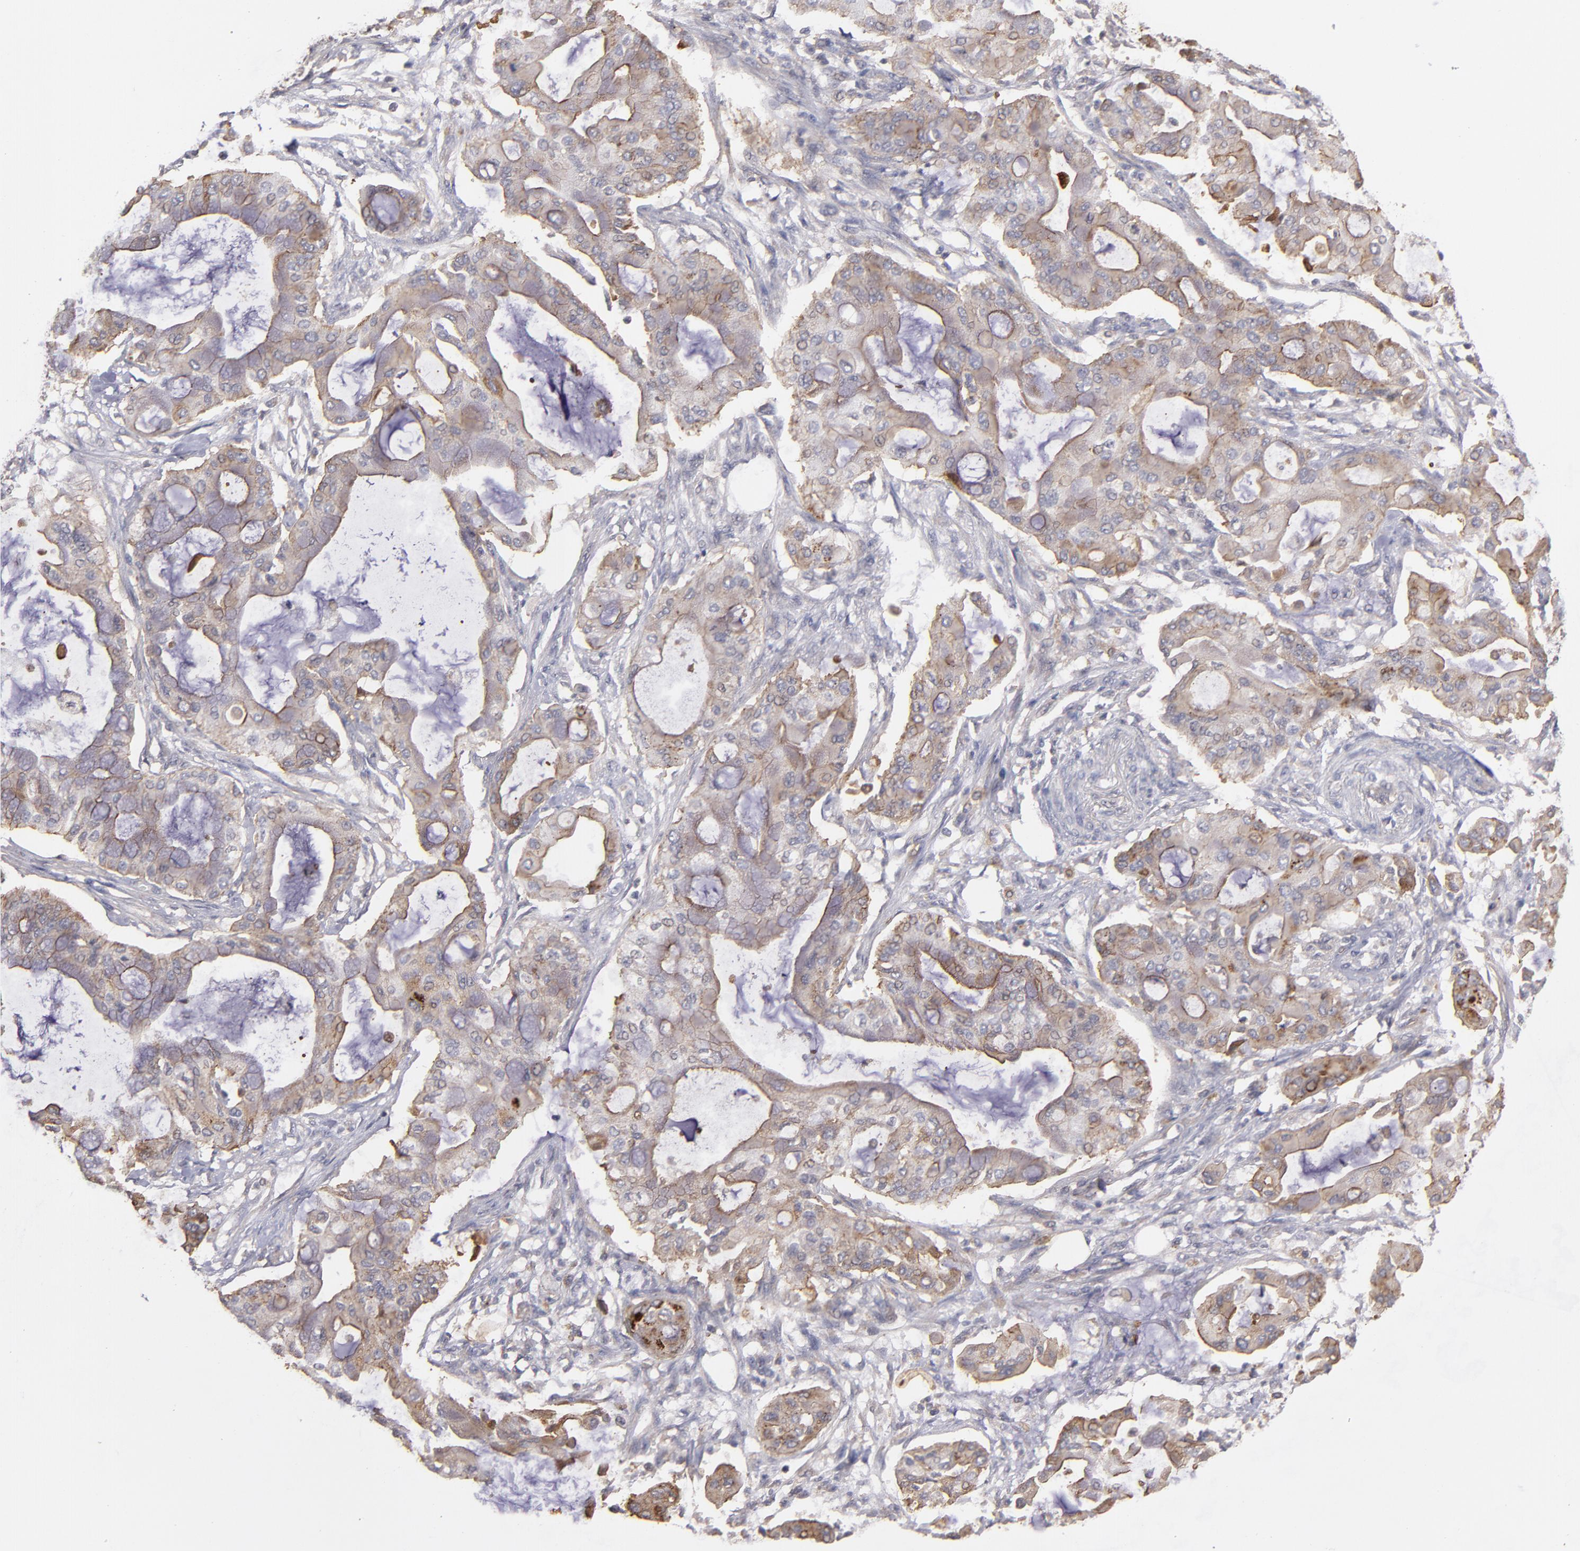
{"staining": {"intensity": "weak", "quantity": ">75%", "location": "cytoplasmic/membranous"}, "tissue": "pancreatic cancer", "cell_type": "Tumor cells", "image_type": "cancer", "snomed": [{"axis": "morphology", "description": "Adenocarcinoma, NOS"}, {"axis": "morphology", "description": "Adenocarcinoma, metastatic, NOS"}, {"axis": "topography", "description": "Lymph node"}, {"axis": "topography", "description": "Pancreas"}, {"axis": "topography", "description": "Duodenum"}], "caption": "Immunohistochemistry (DAB (3,3'-diaminobenzidine)) staining of pancreatic cancer (metastatic adenocarcinoma) displays weak cytoplasmic/membranous protein positivity in about >75% of tumor cells.", "gene": "CTSO", "patient": {"sex": "female", "age": 64}}